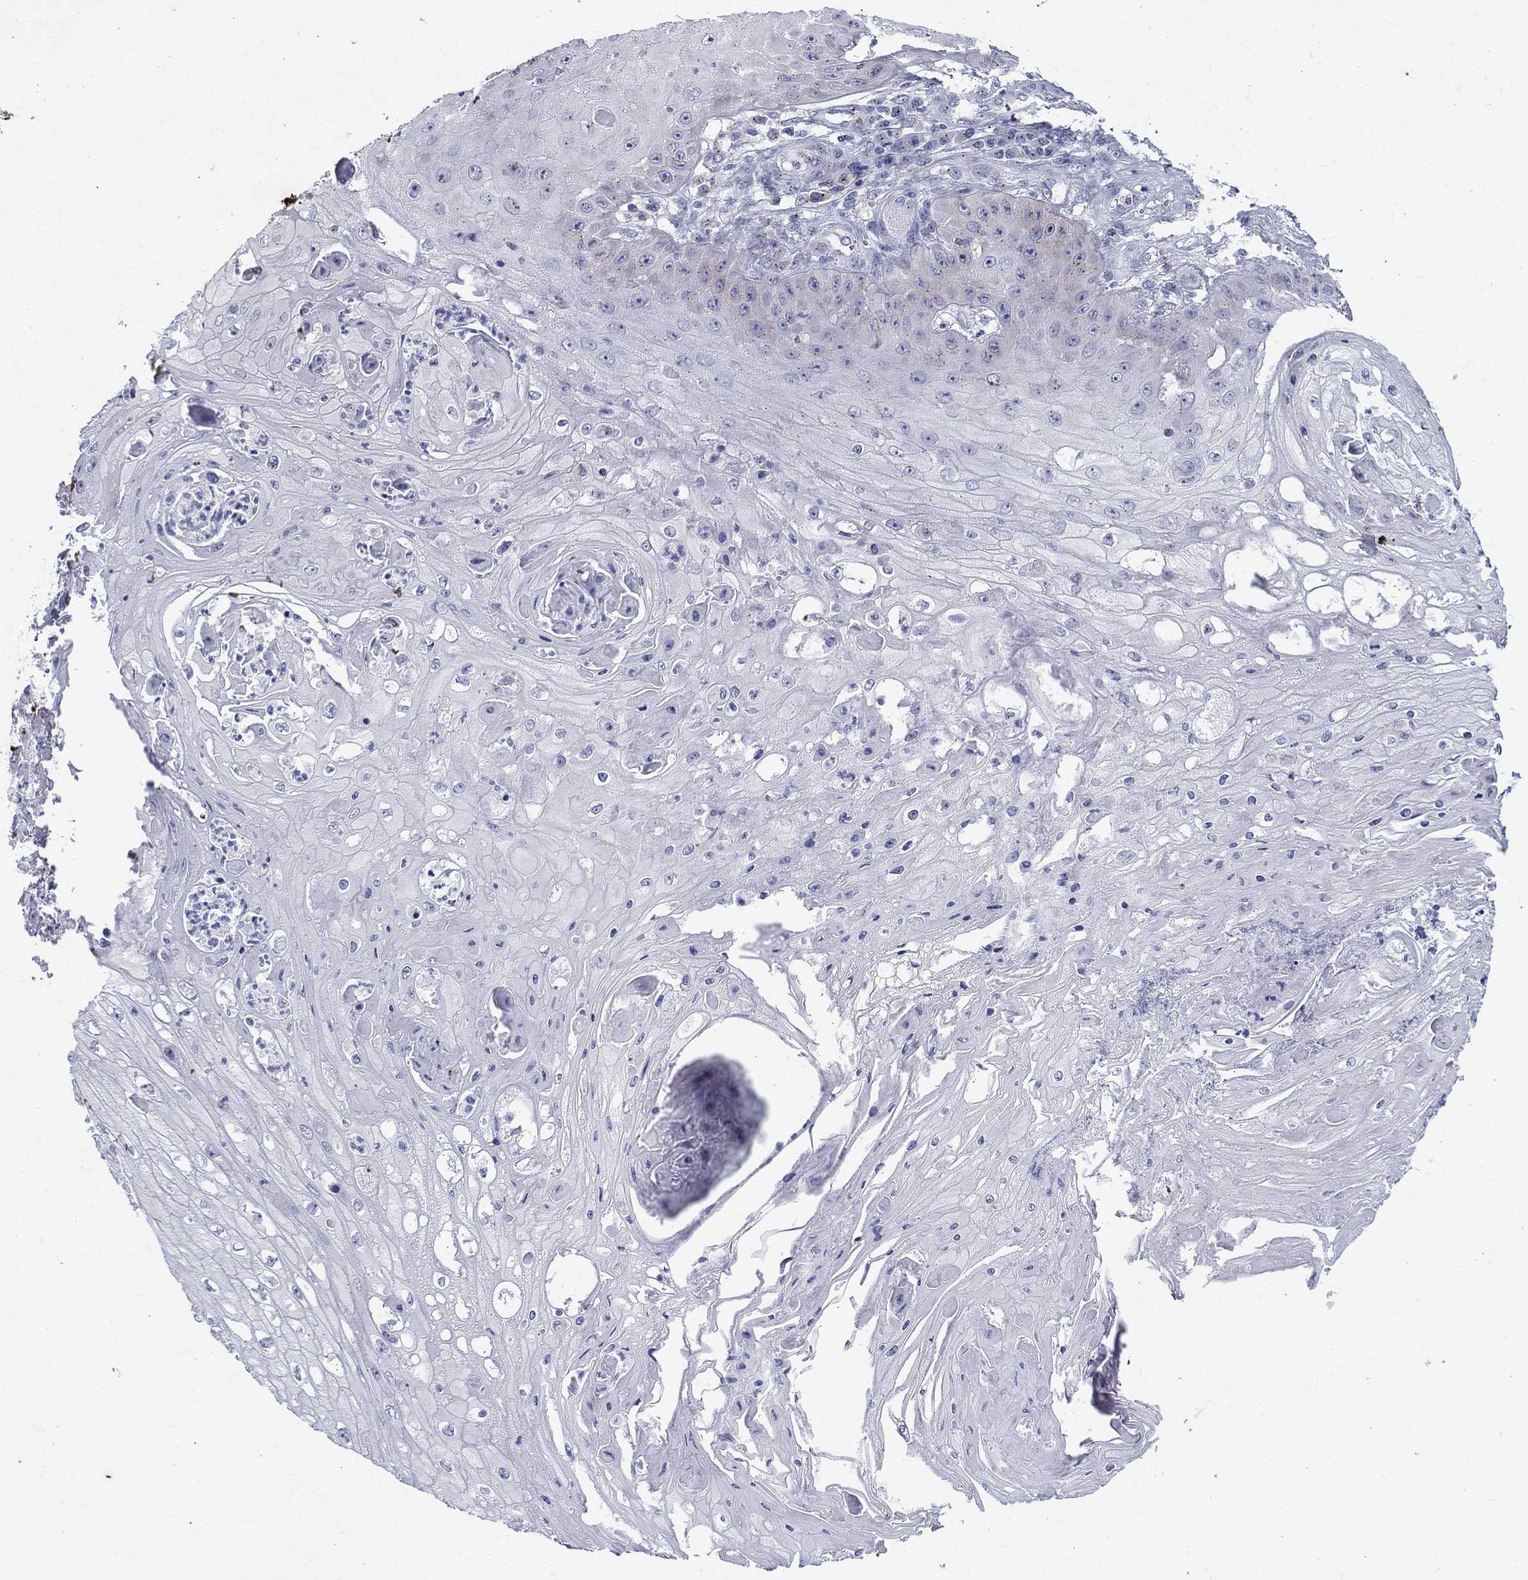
{"staining": {"intensity": "negative", "quantity": "none", "location": "none"}, "tissue": "skin cancer", "cell_type": "Tumor cells", "image_type": "cancer", "snomed": [{"axis": "morphology", "description": "Squamous cell carcinoma, NOS"}, {"axis": "topography", "description": "Skin"}], "caption": "Protein analysis of skin cancer shows no significant staining in tumor cells. (Immunohistochemistry (ihc), brightfield microscopy, high magnification).", "gene": "CEP43", "patient": {"sex": "male", "age": 70}}